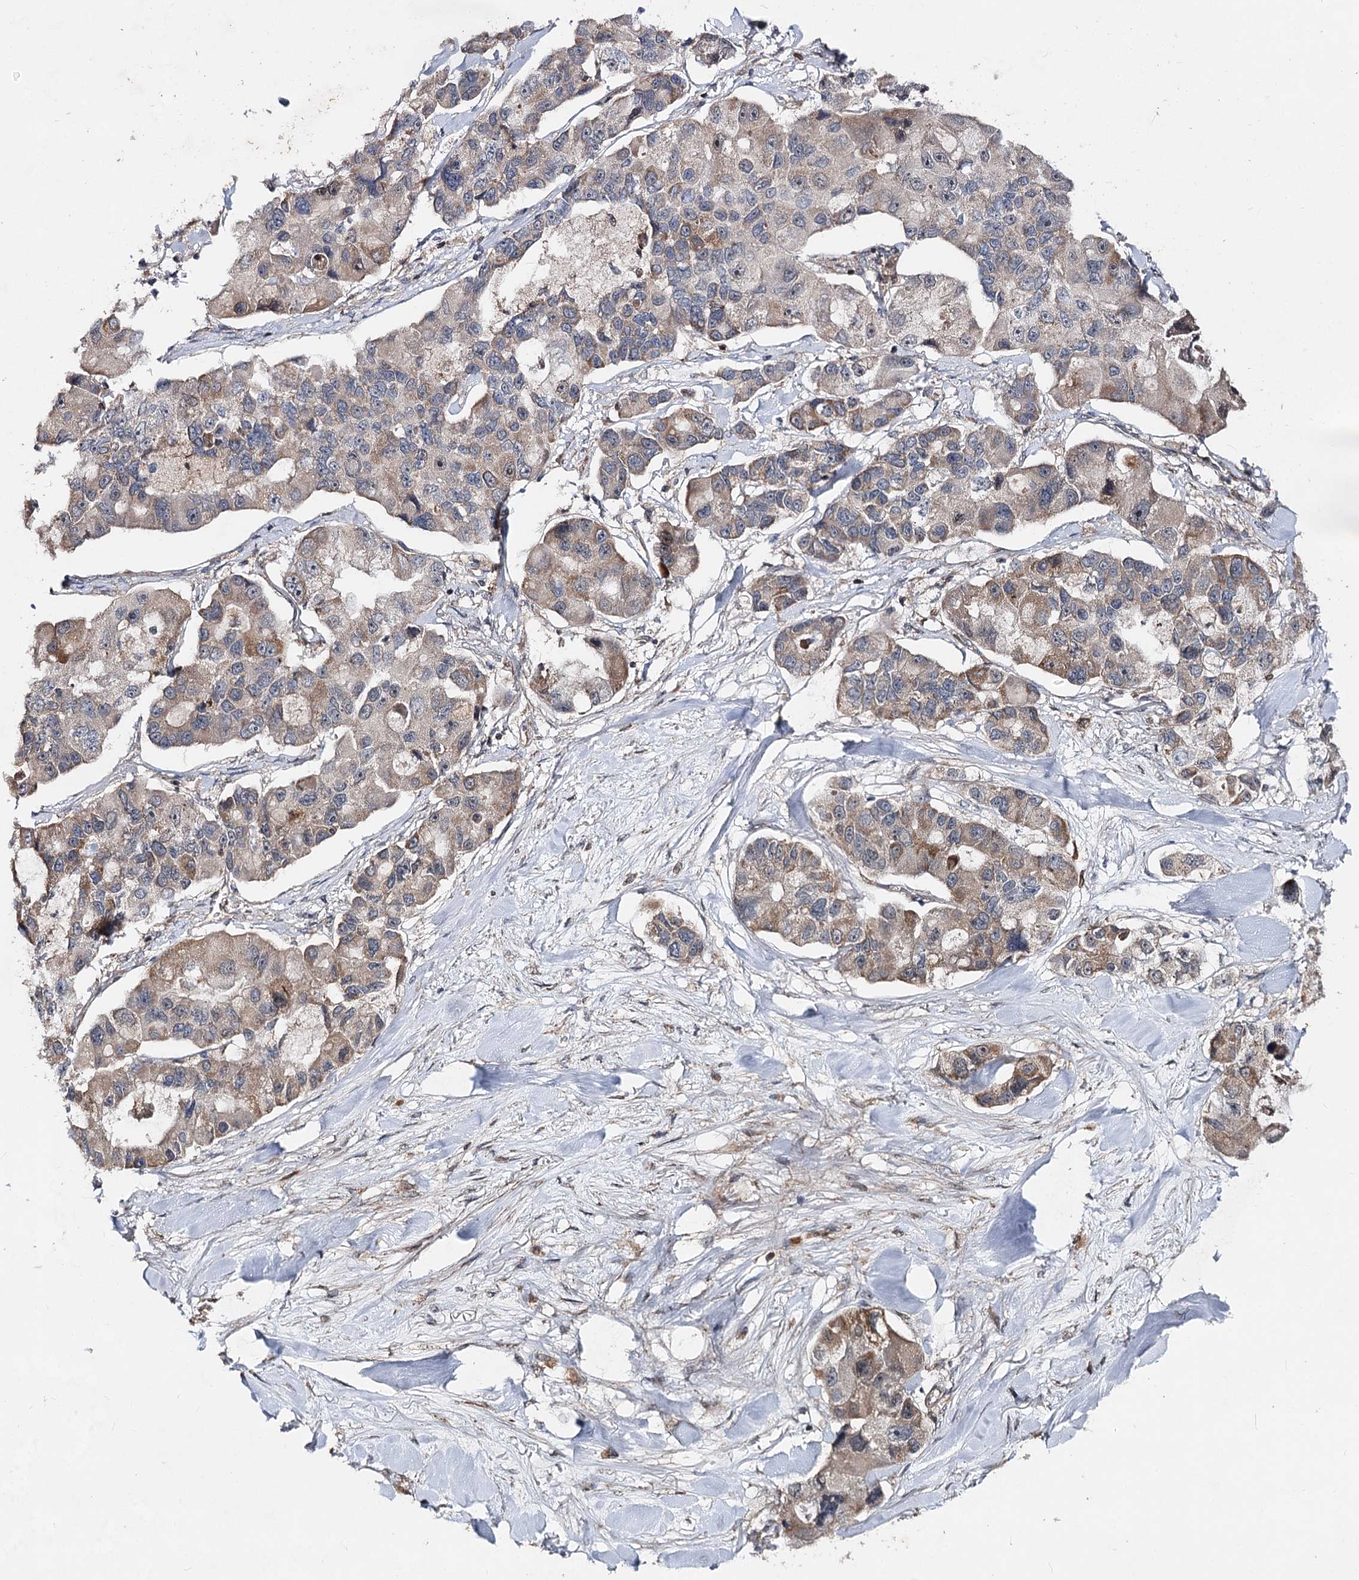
{"staining": {"intensity": "moderate", "quantity": "<25%", "location": "cytoplasmic/membranous"}, "tissue": "lung cancer", "cell_type": "Tumor cells", "image_type": "cancer", "snomed": [{"axis": "morphology", "description": "Adenocarcinoma, NOS"}, {"axis": "topography", "description": "Lung"}], "caption": "Immunohistochemical staining of lung adenocarcinoma reveals low levels of moderate cytoplasmic/membranous staining in about <25% of tumor cells. (brown staining indicates protein expression, while blue staining denotes nuclei).", "gene": "MINDY3", "patient": {"sex": "female", "age": 54}}